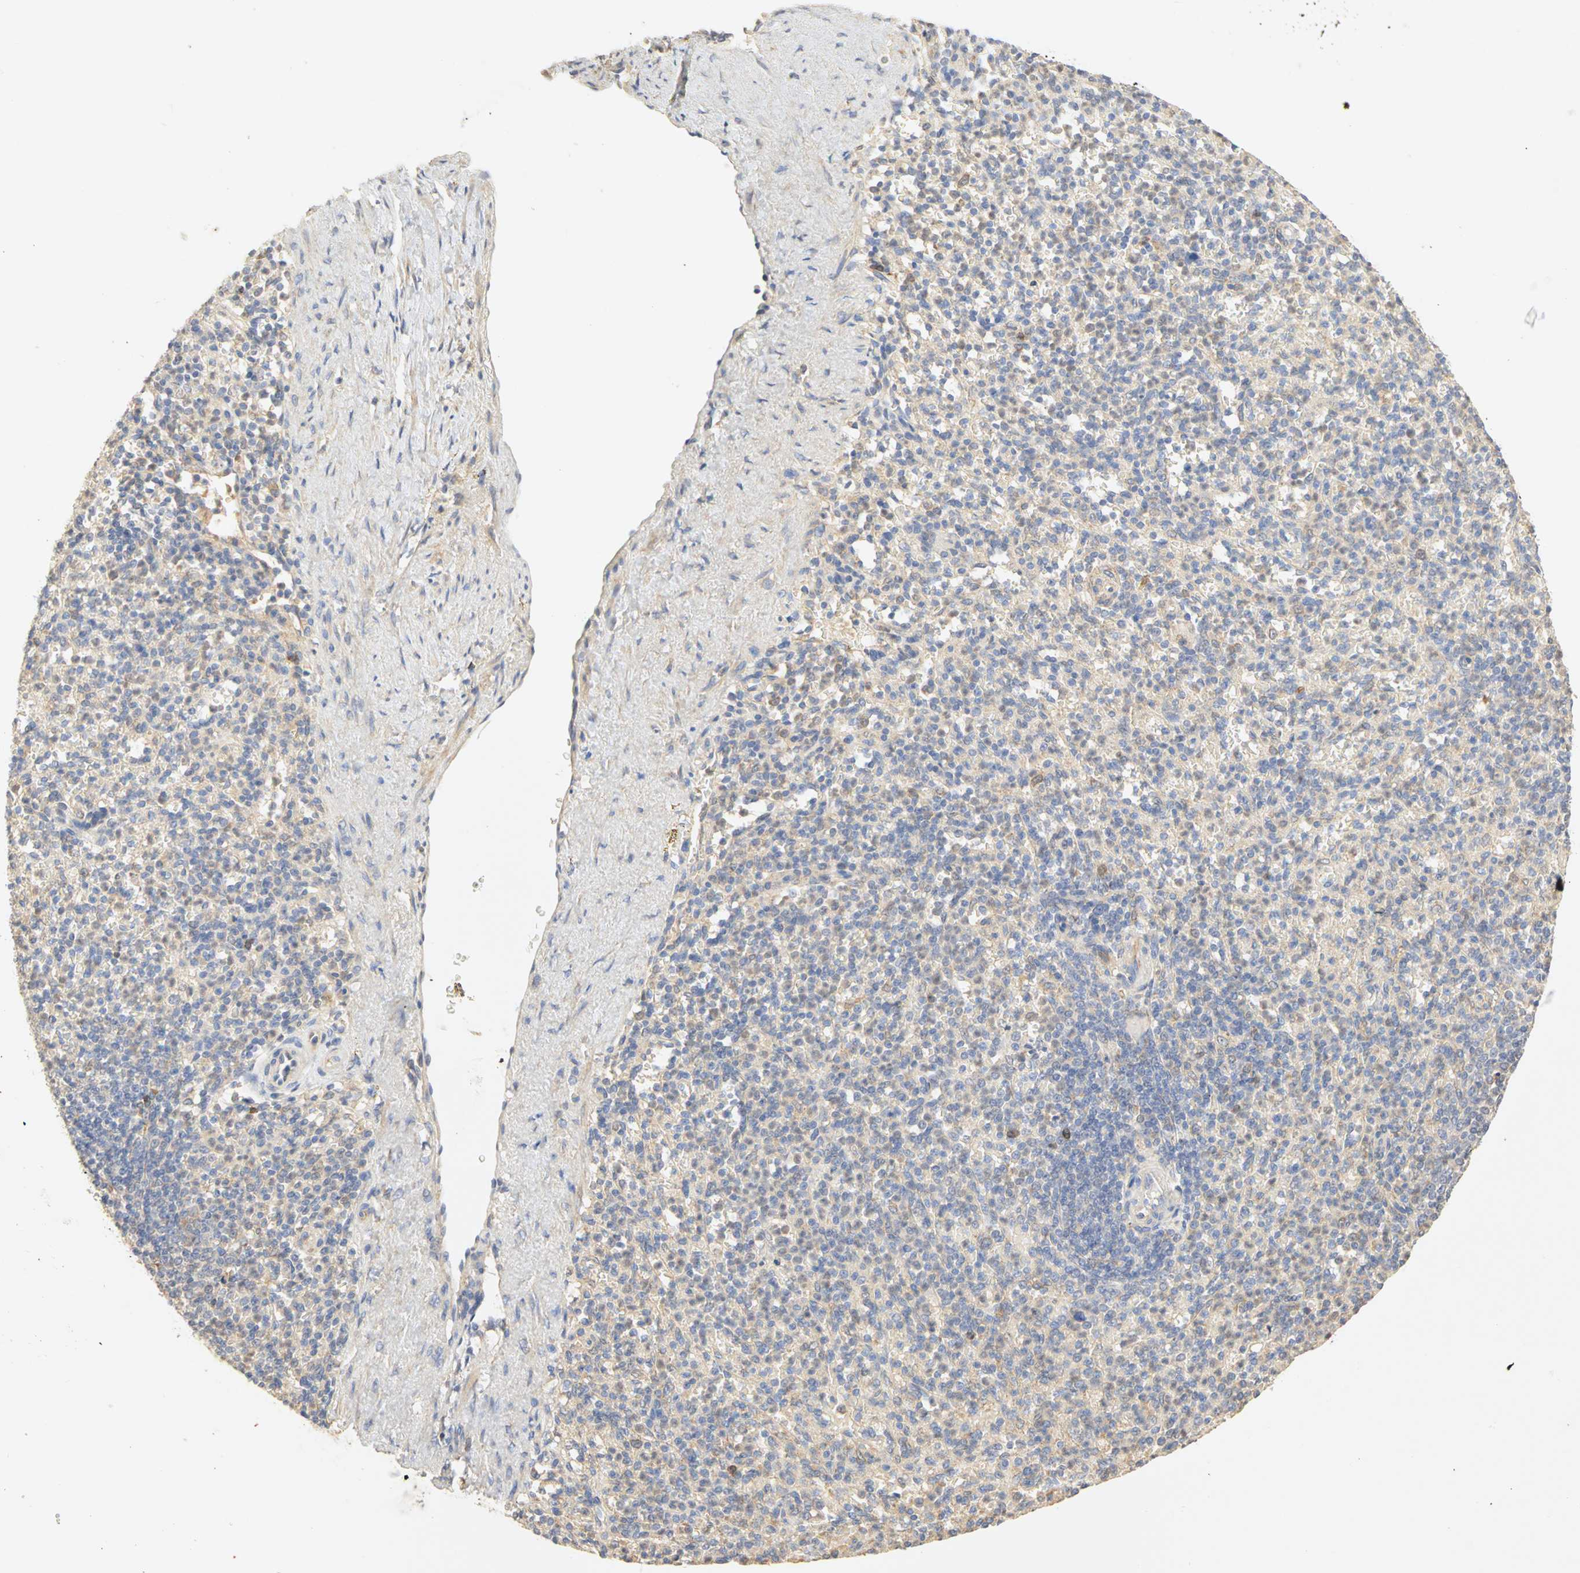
{"staining": {"intensity": "negative", "quantity": "none", "location": "none"}, "tissue": "spleen", "cell_type": "Cells in red pulp", "image_type": "normal", "snomed": [{"axis": "morphology", "description": "Normal tissue, NOS"}, {"axis": "topography", "description": "Spleen"}], "caption": "Immunohistochemistry histopathology image of benign spleen stained for a protein (brown), which exhibits no expression in cells in red pulp.", "gene": "GNRH2", "patient": {"sex": "female", "age": 74}}